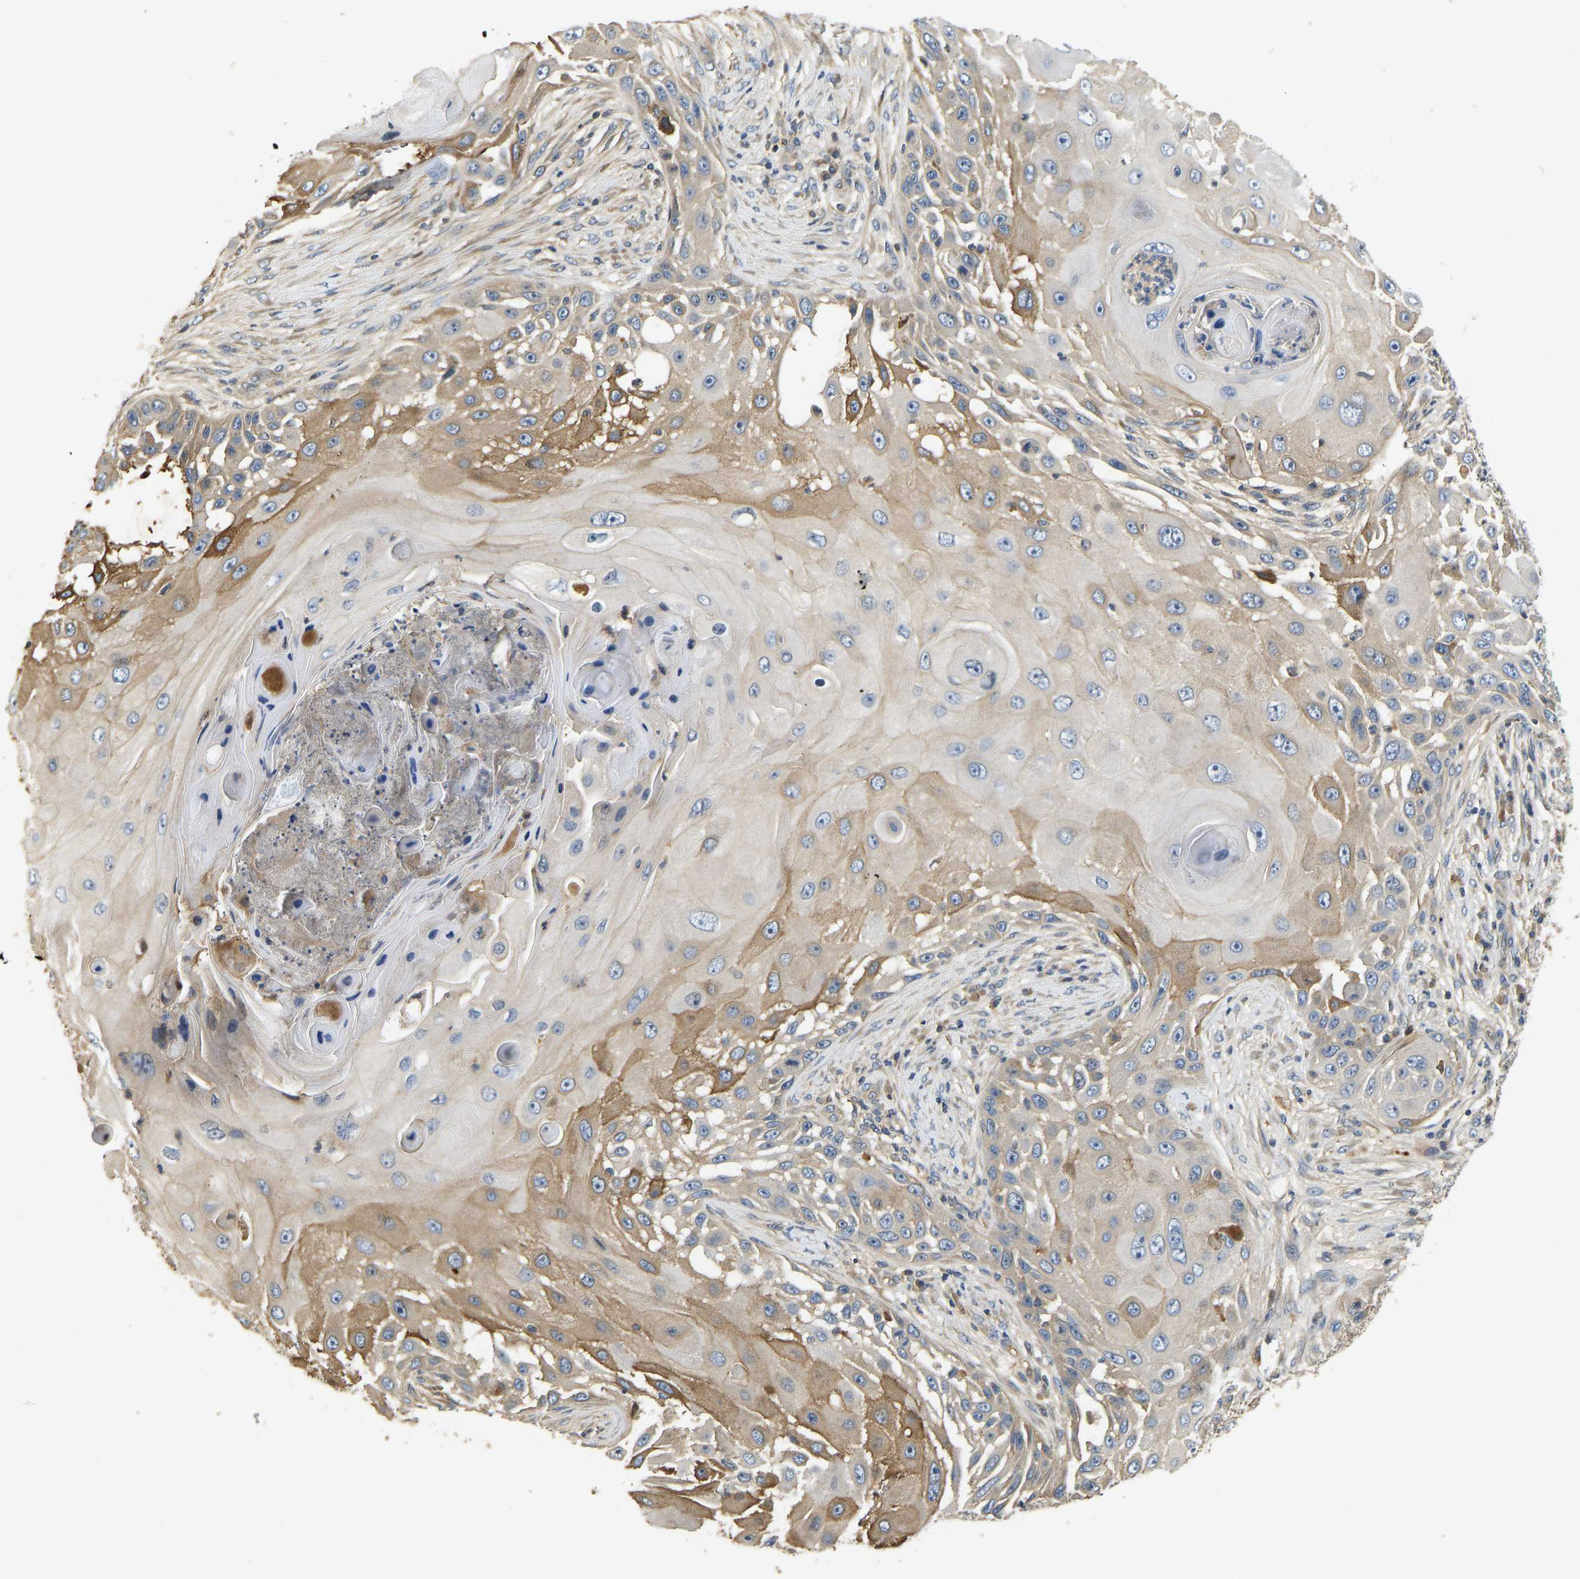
{"staining": {"intensity": "moderate", "quantity": "25%-75%", "location": "cytoplasmic/membranous"}, "tissue": "skin cancer", "cell_type": "Tumor cells", "image_type": "cancer", "snomed": [{"axis": "morphology", "description": "Squamous cell carcinoma, NOS"}, {"axis": "topography", "description": "Skin"}], "caption": "This is a photomicrograph of immunohistochemistry (IHC) staining of skin cancer (squamous cell carcinoma), which shows moderate positivity in the cytoplasmic/membranous of tumor cells.", "gene": "VCPKMT", "patient": {"sex": "female", "age": 44}}